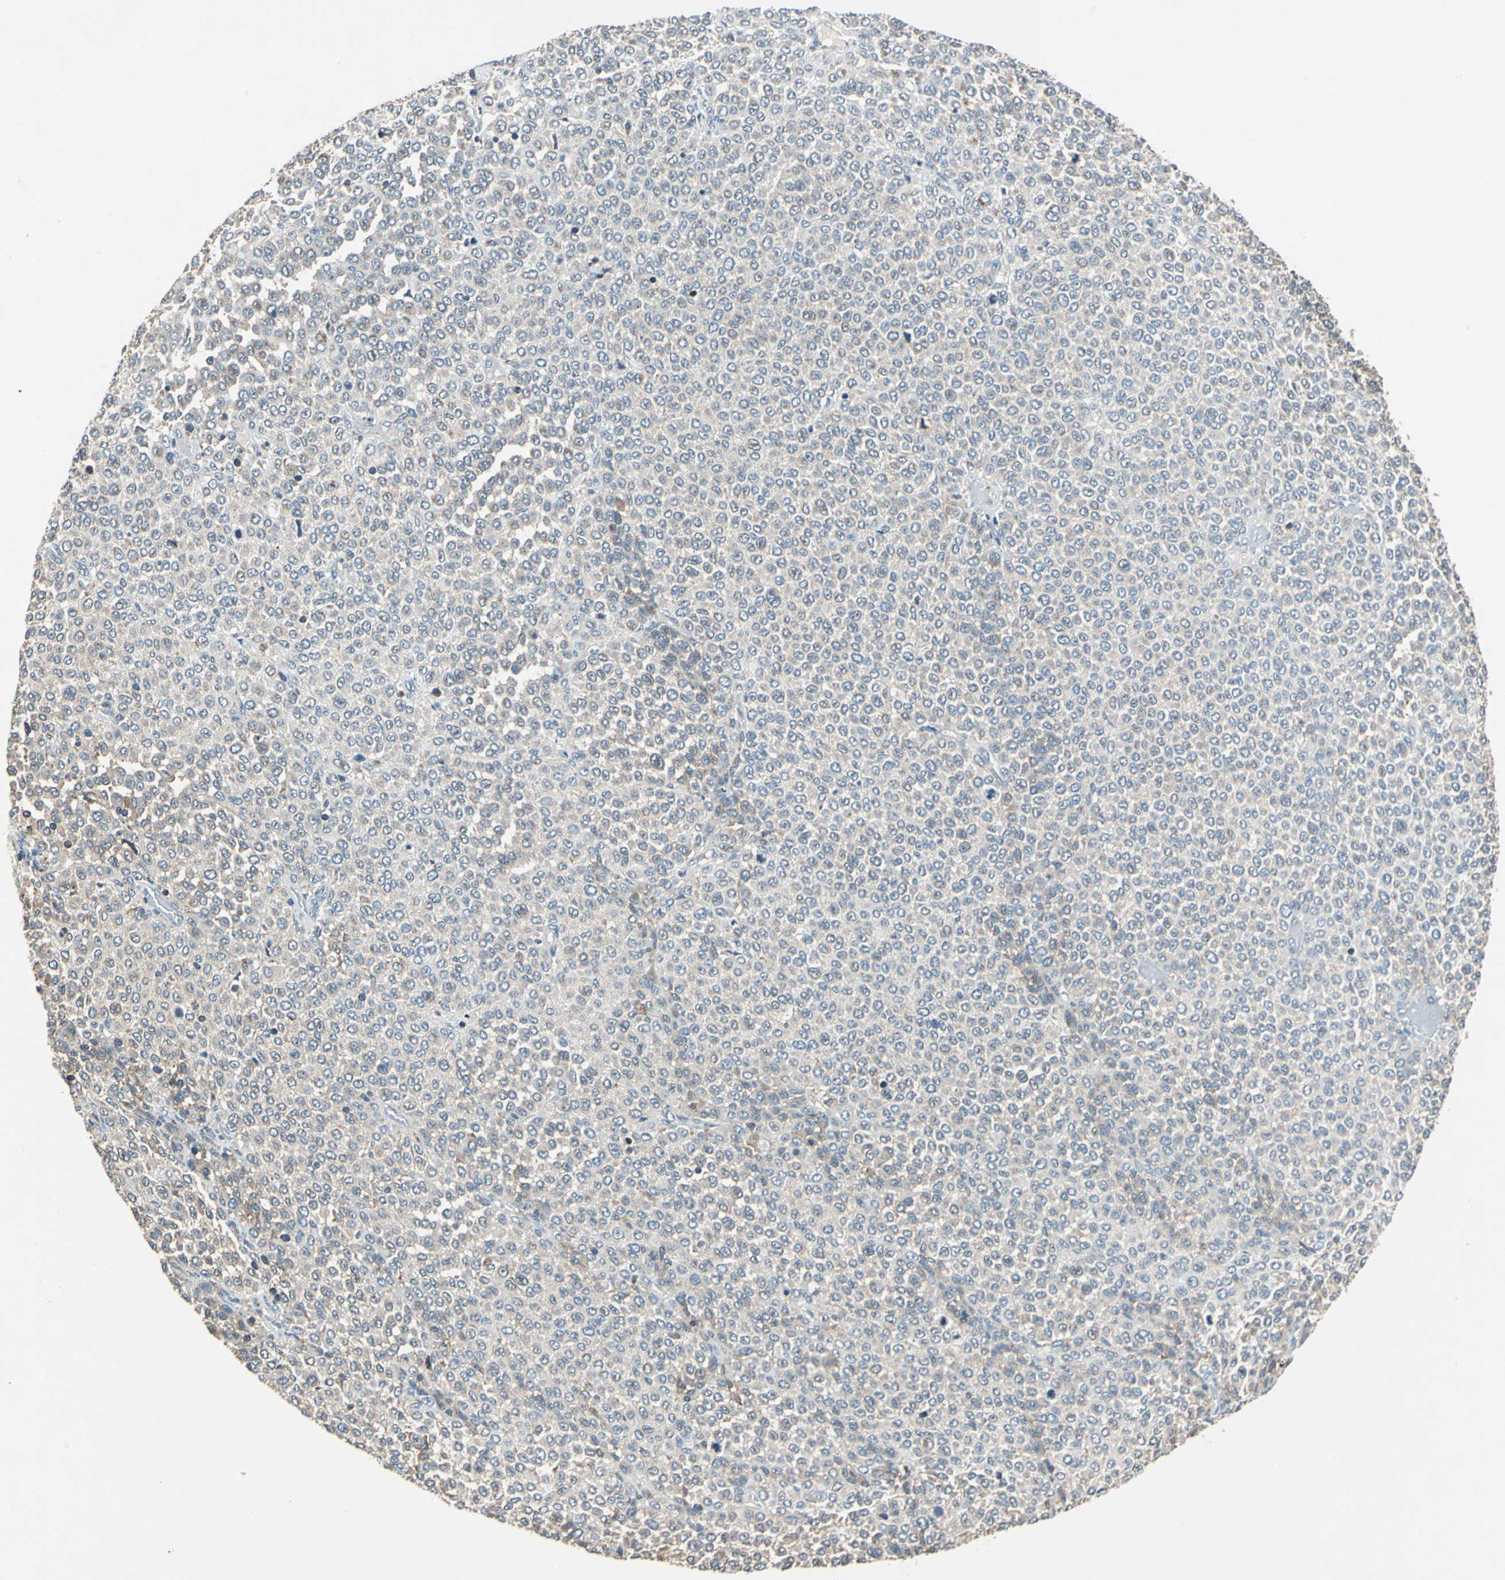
{"staining": {"intensity": "weak", "quantity": "<25%", "location": "cytoplasmic/membranous"}, "tissue": "melanoma", "cell_type": "Tumor cells", "image_type": "cancer", "snomed": [{"axis": "morphology", "description": "Malignant melanoma, Metastatic site"}, {"axis": "topography", "description": "Pancreas"}], "caption": "This is an IHC image of human melanoma. There is no expression in tumor cells.", "gene": "SLC19A2", "patient": {"sex": "female", "age": 30}}